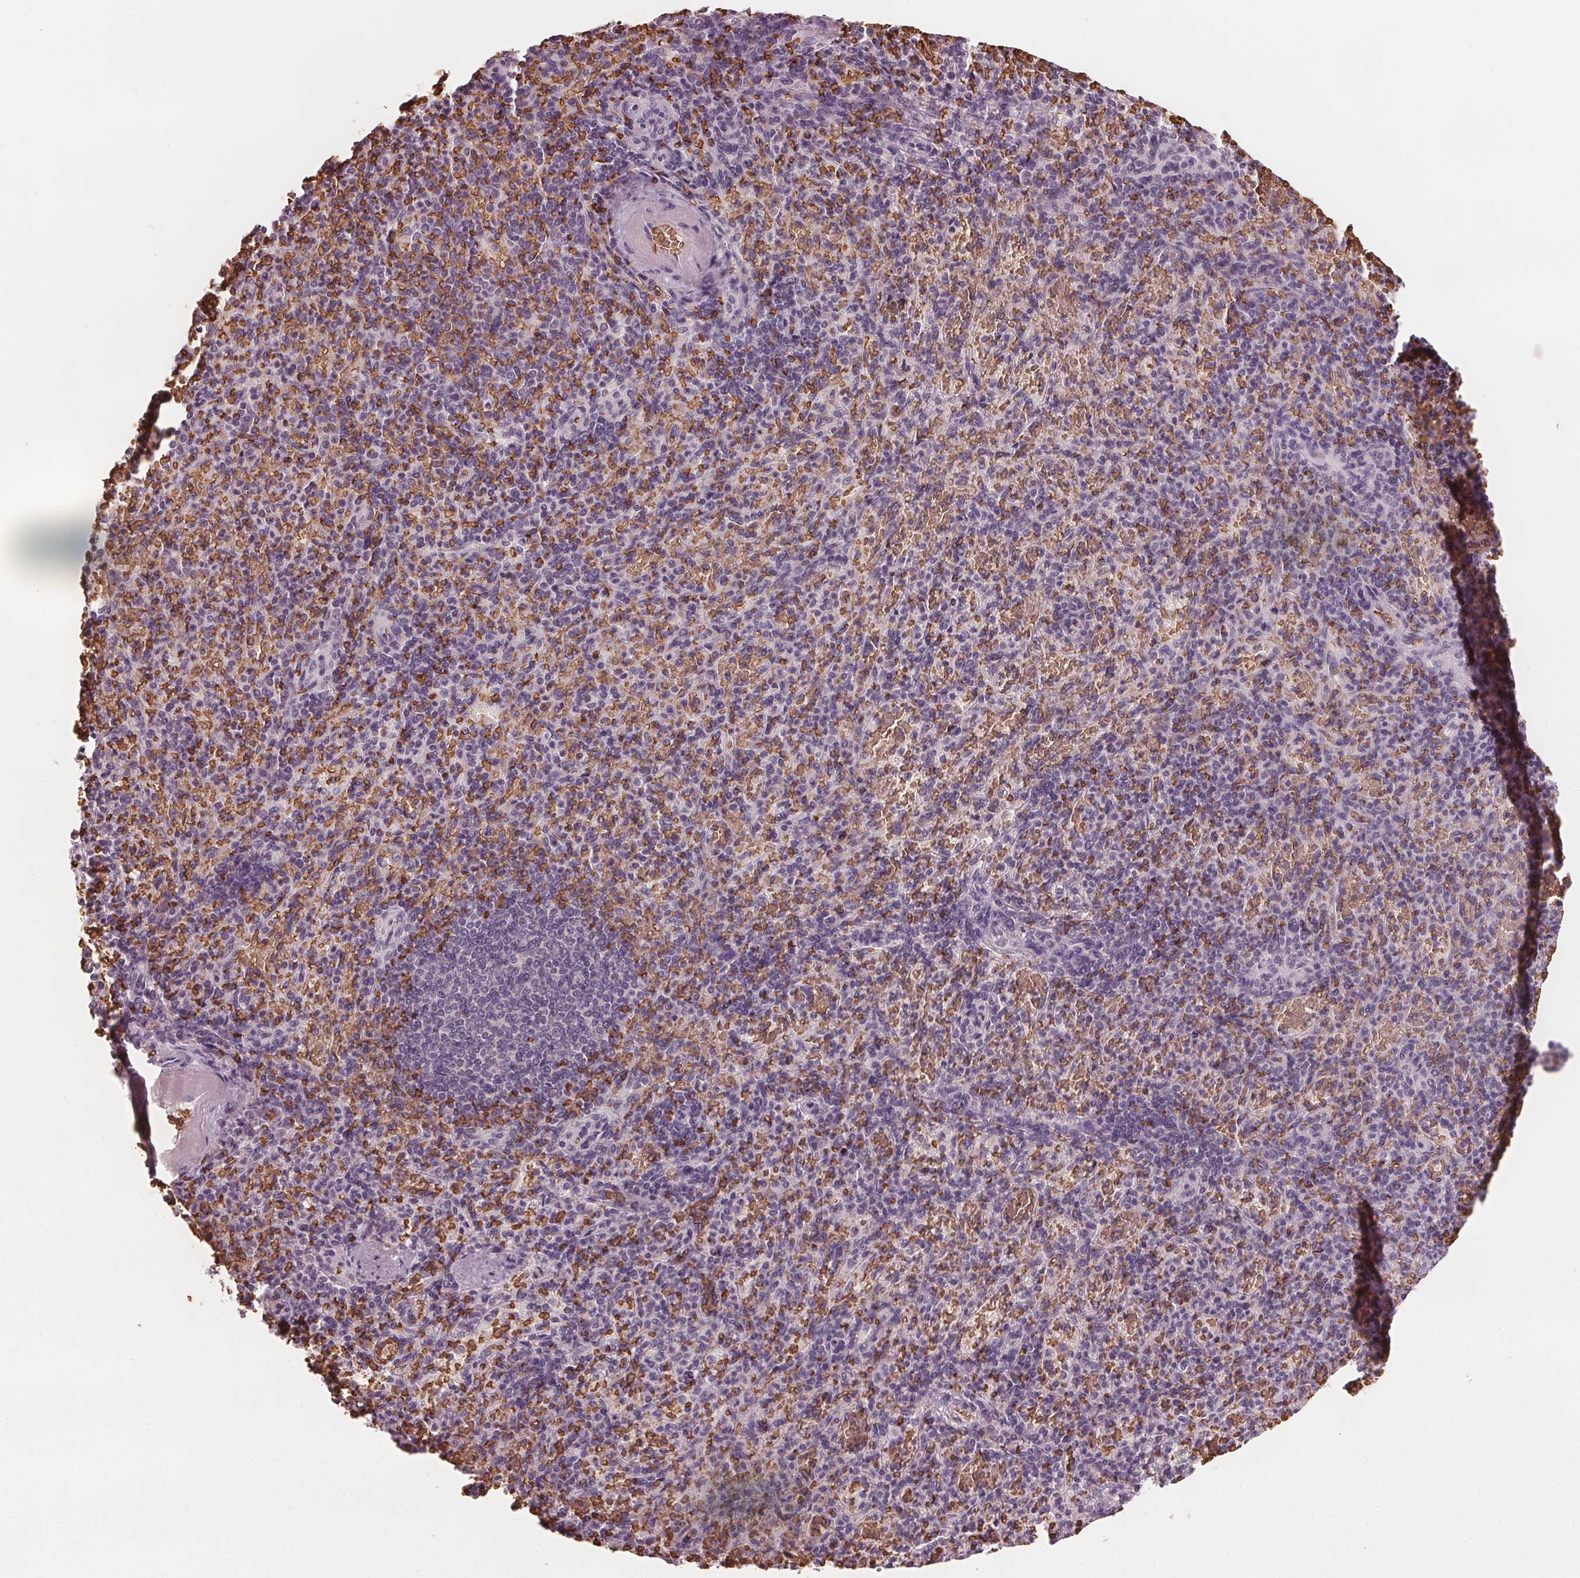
{"staining": {"intensity": "negative", "quantity": "none", "location": "none"}, "tissue": "spleen", "cell_type": "Cells in red pulp", "image_type": "normal", "snomed": [{"axis": "morphology", "description": "Normal tissue, NOS"}, {"axis": "topography", "description": "Spleen"}], "caption": "Human spleen stained for a protein using immunohistochemistry exhibits no staining in cells in red pulp.", "gene": "SLC4A1", "patient": {"sex": "female", "age": 74}}